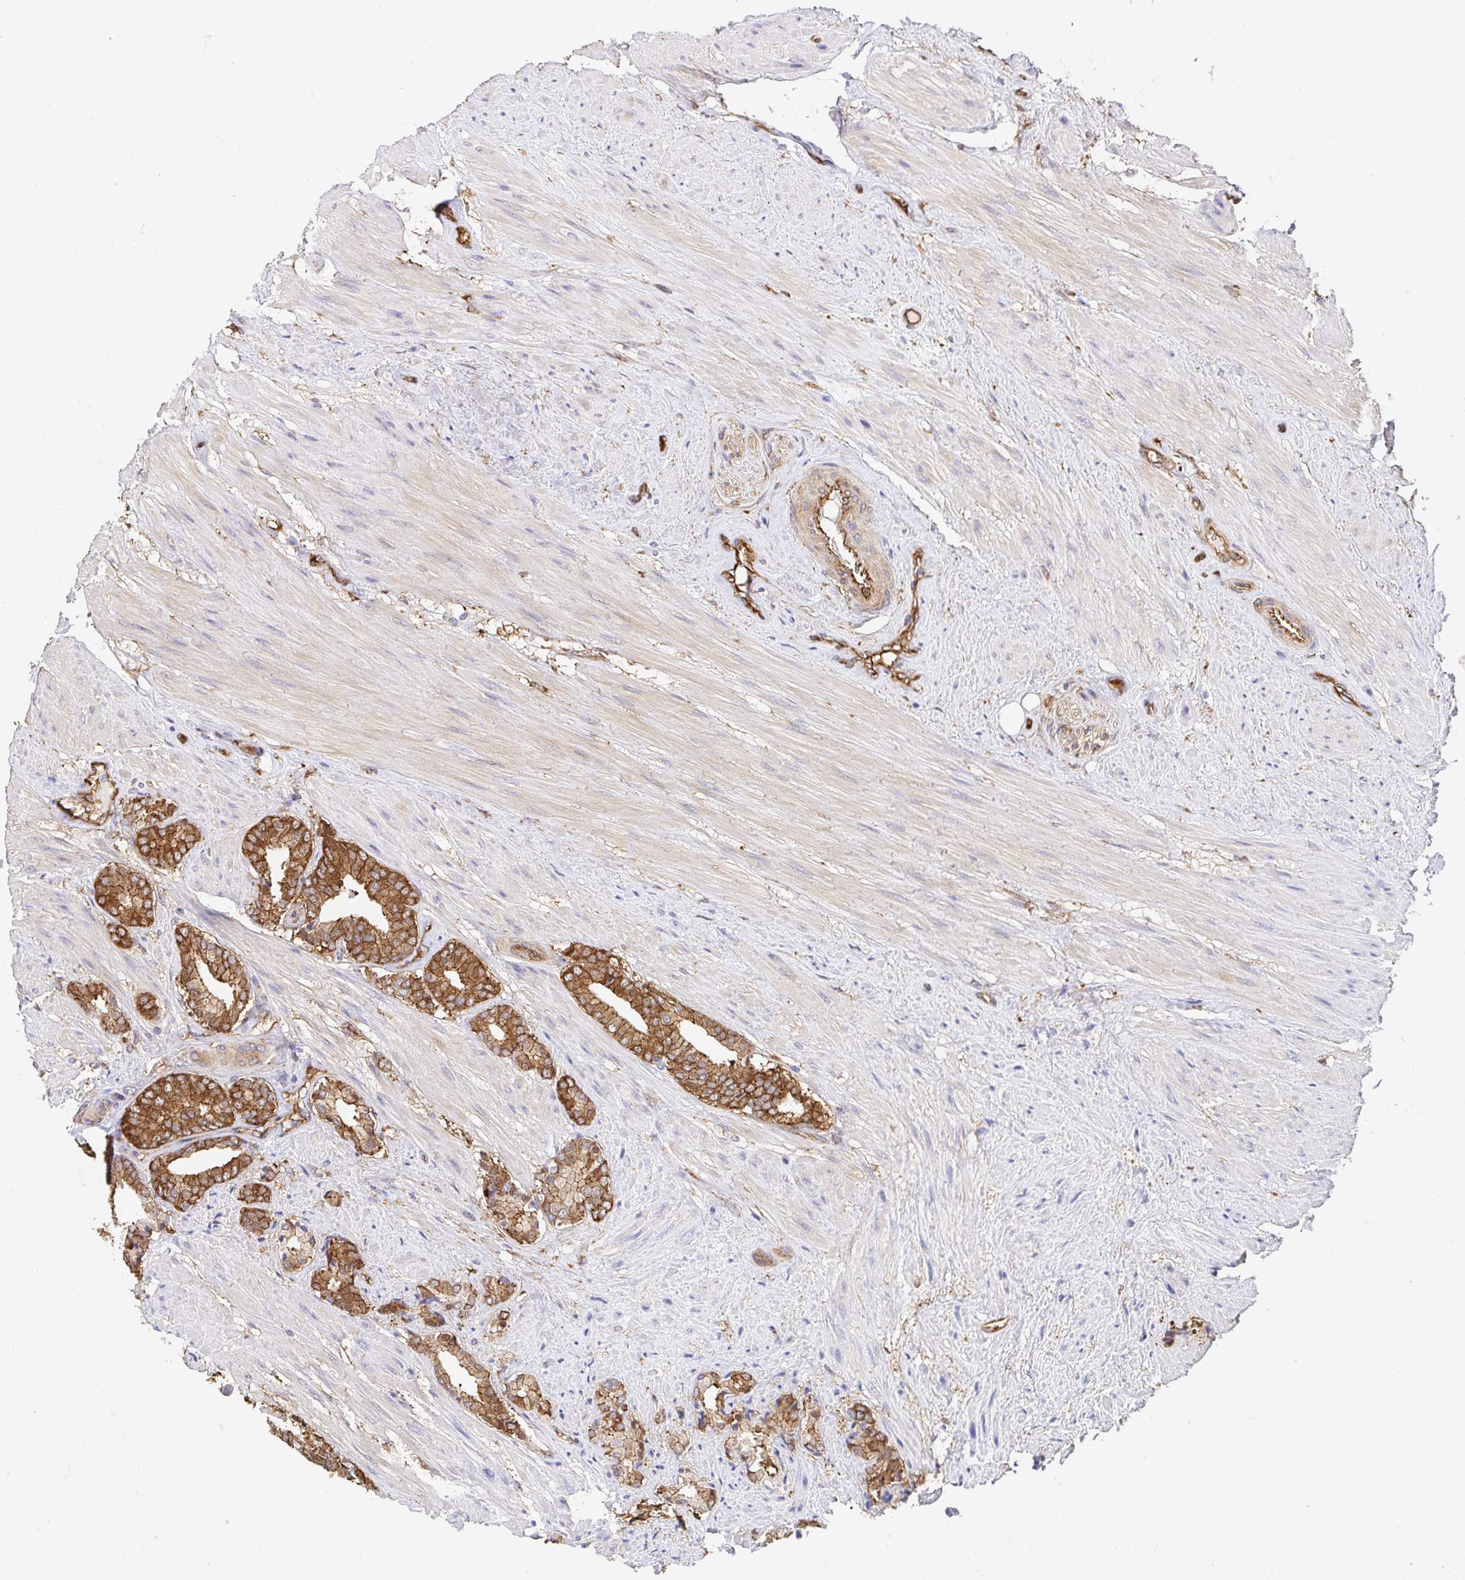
{"staining": {"intensity": "strong", "quantity": ">75%", "location": "cytoplasmic/membranous"}, "tissue": "prostate cancer", "cell_type": "Tumor cells", "image_type": "cancer", "snomed": [{"axis": "morphology", "description": "Adenocarcinoma, High grade"}, {"axis": "topography", "description": "Prostate"}], "caption": "Human prostate cancer stained for a protein (brown) exhibits strong cytoplasmic/membranous positive positivity in approximately >75% of tumor cells.", "gene": "CTTN", "patient": {"sex": "male", "age": 56}}